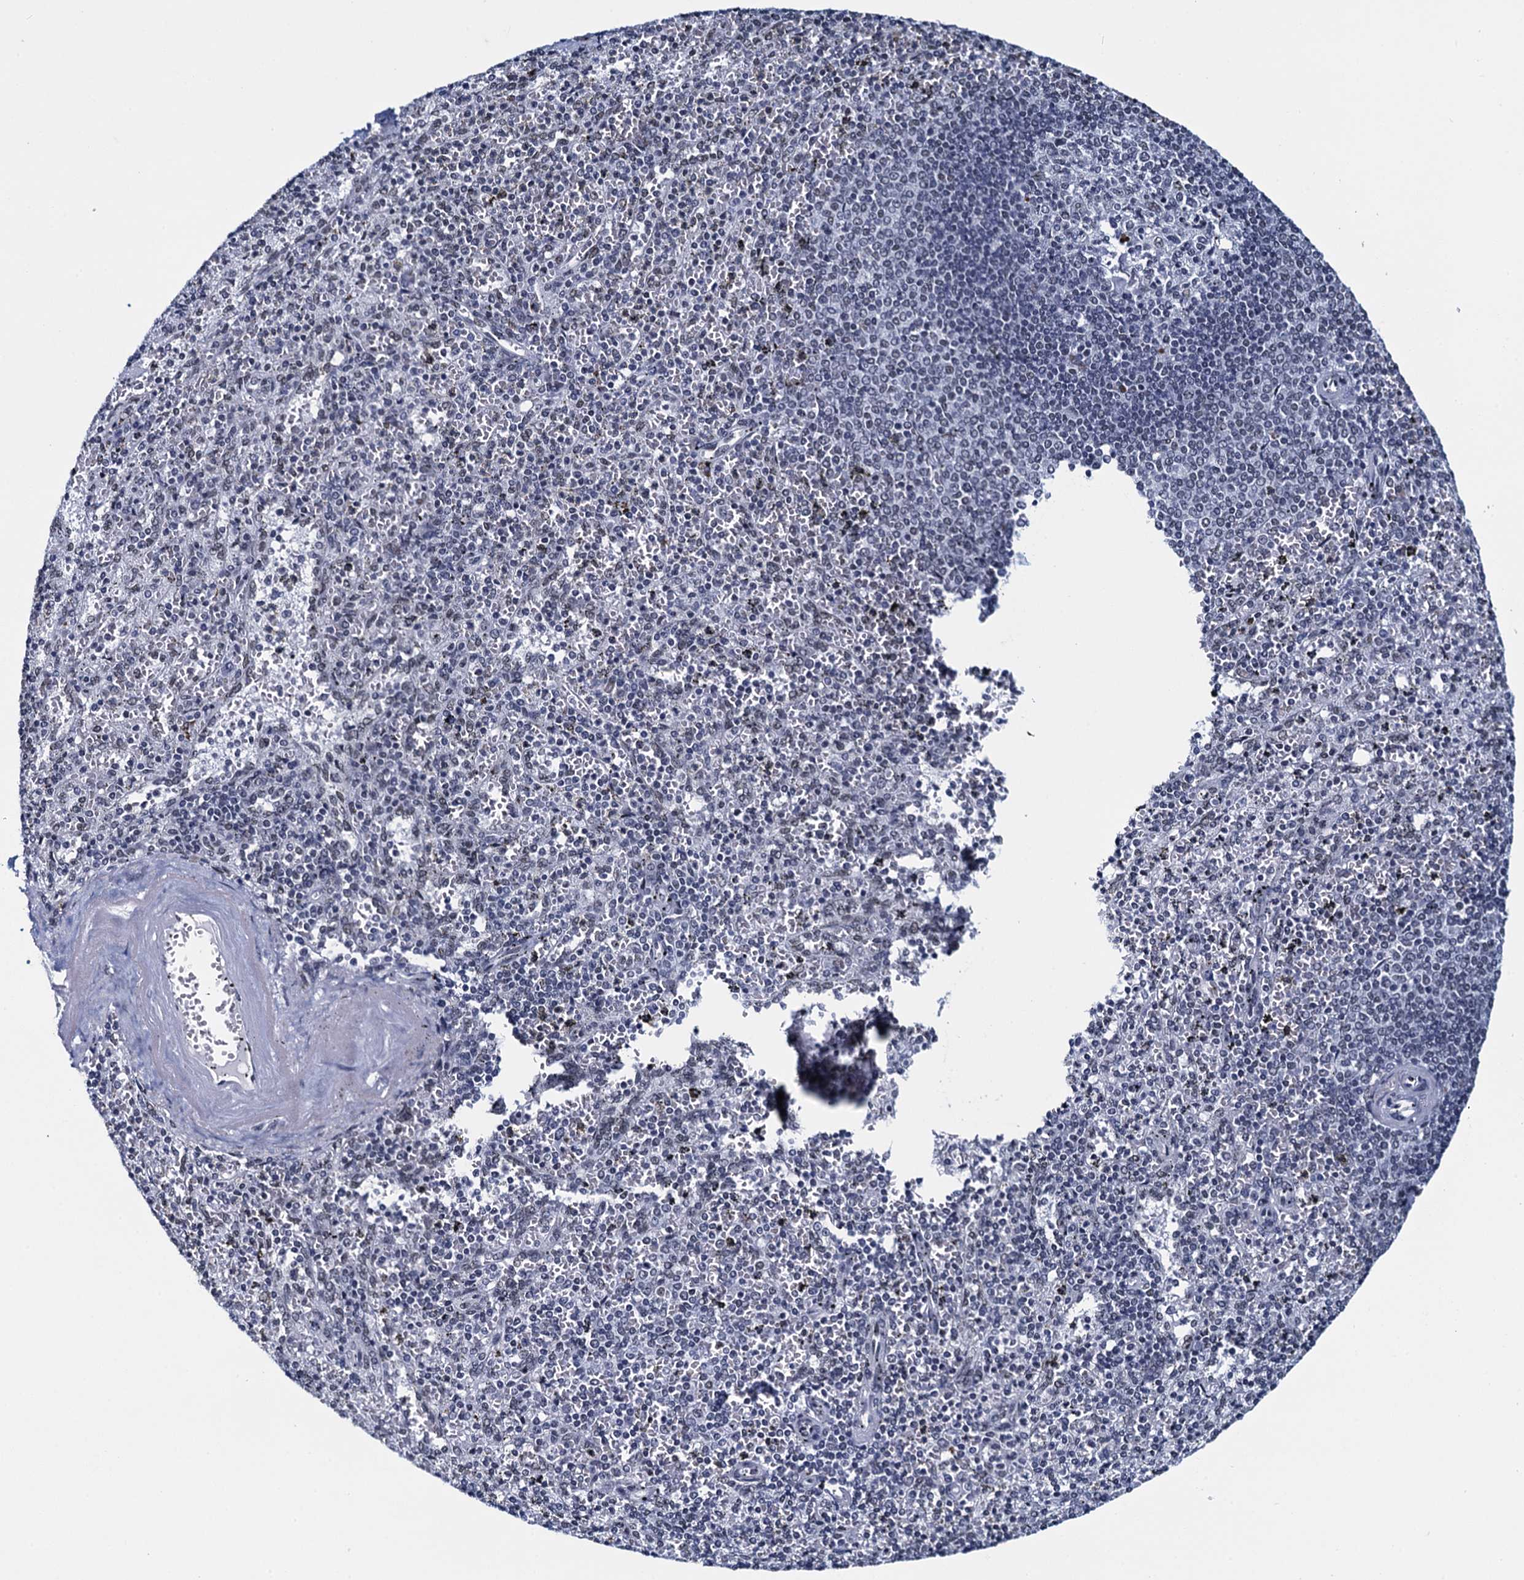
{"staining": {"intensity": "weak", "quantity": "<25%", "location": "nuclear"}, "tissue": "spleen", "cell_type": "Cells in red pulp", "image_type": "normal", "snomed": [{"axis": "morphology", "description": "Normal tissue, NOS"}, {"axis": "topography", "description": "Spleen"}], "caption": "Photomicrograph shows no significant protein staining in cells in red pulp of benign spleen.", "gene": "HNRNPUL2", "patient": {"sex": "male", "age": 82}}